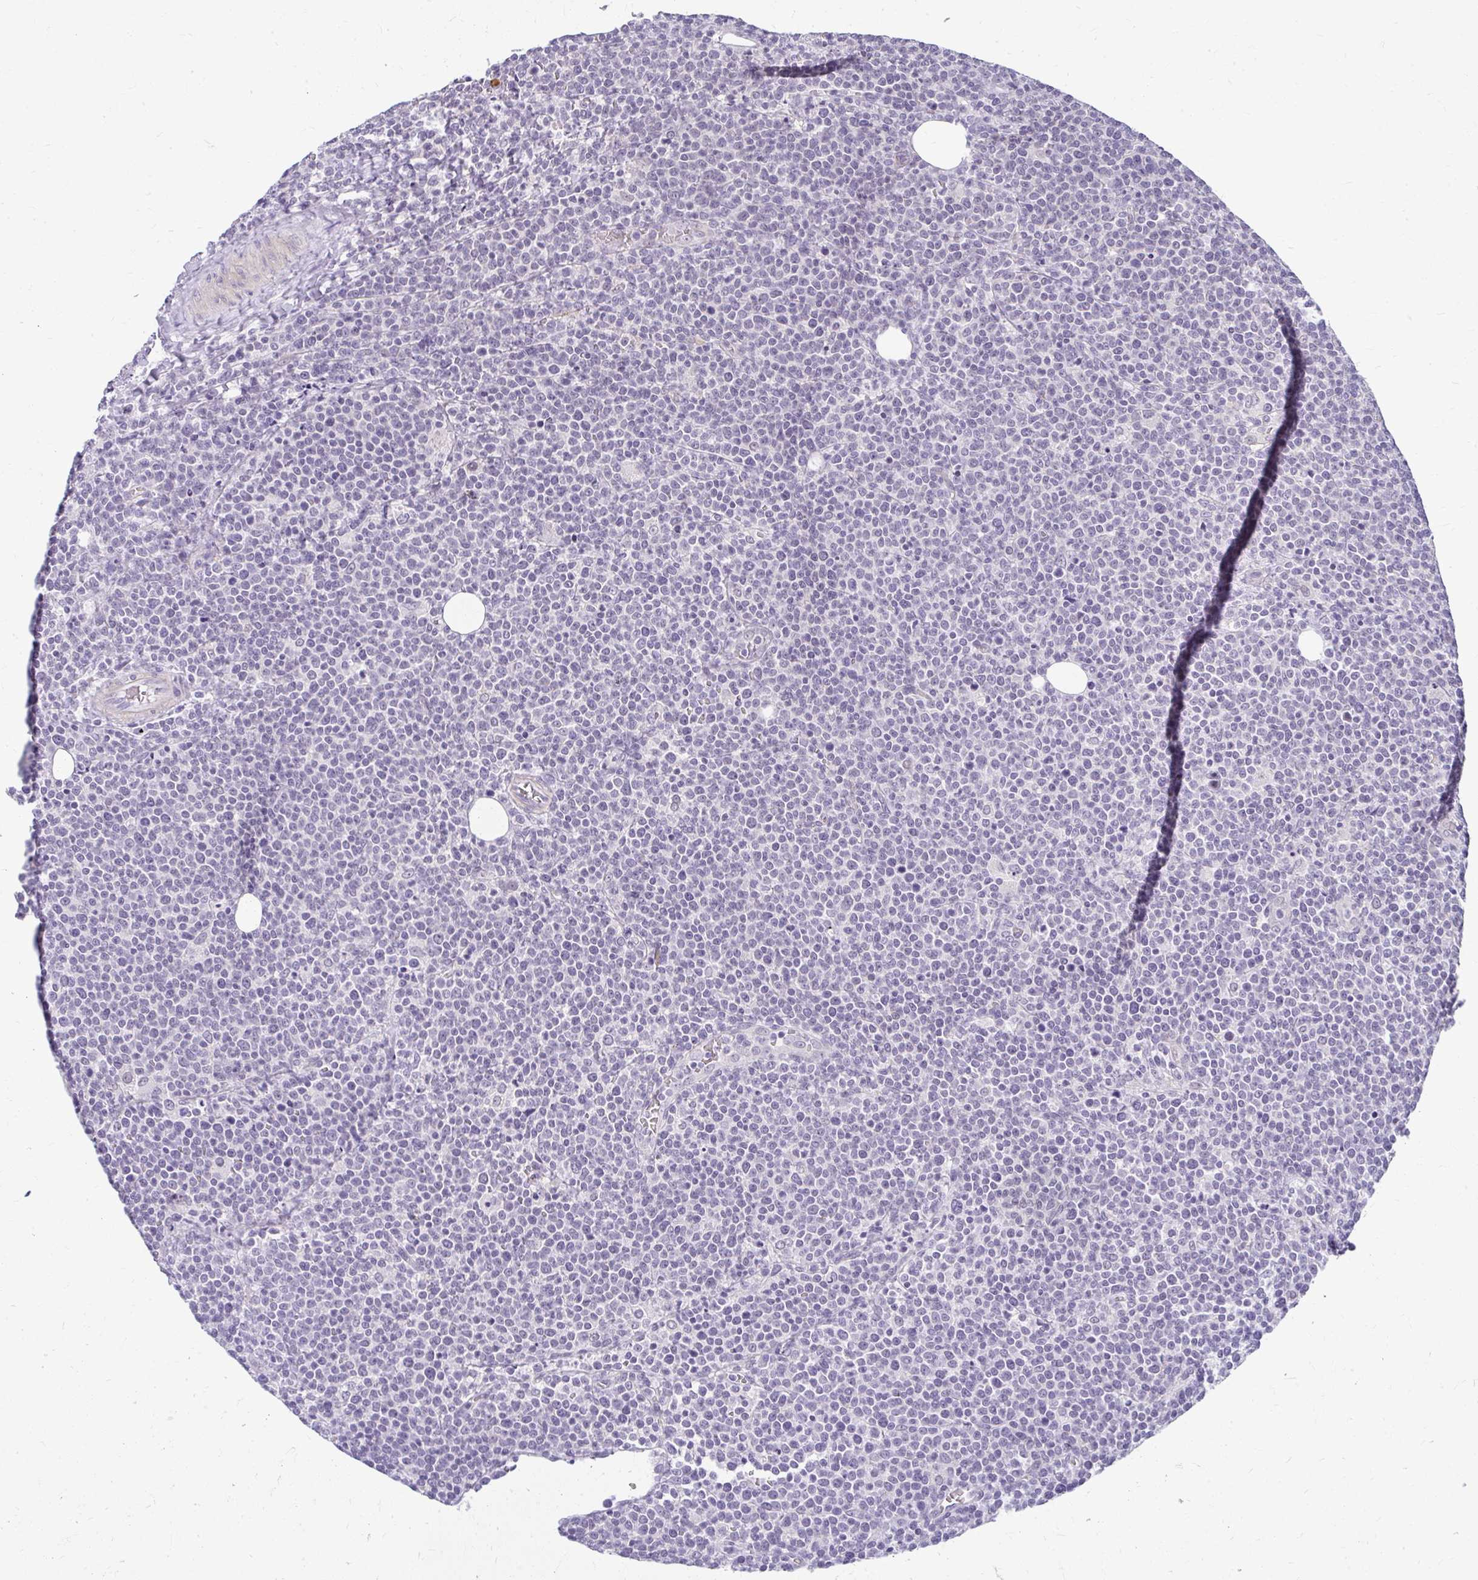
{"staining": {"intensity": "negative", "quantity": "none", "location": "none"}, "tissue": "lymphoma", "cell_type": "Tumor cells", "image_type": "cancer", "snomed": [{"axis": "morphology", "description": "Malignant lymphoma, non-Hodgkin's type, High grade"}, {"axis": "topography", "description": "Lymph node"}], "caption": "Immunohistochemical staining of high-grade malignant lymphoma, non-Hodgkin's type shows no significant positivity in tumor cells. (DAB IHC, high magnification).", "gene": "TEX33", "patient": {"sex": "male", "age": 61}}